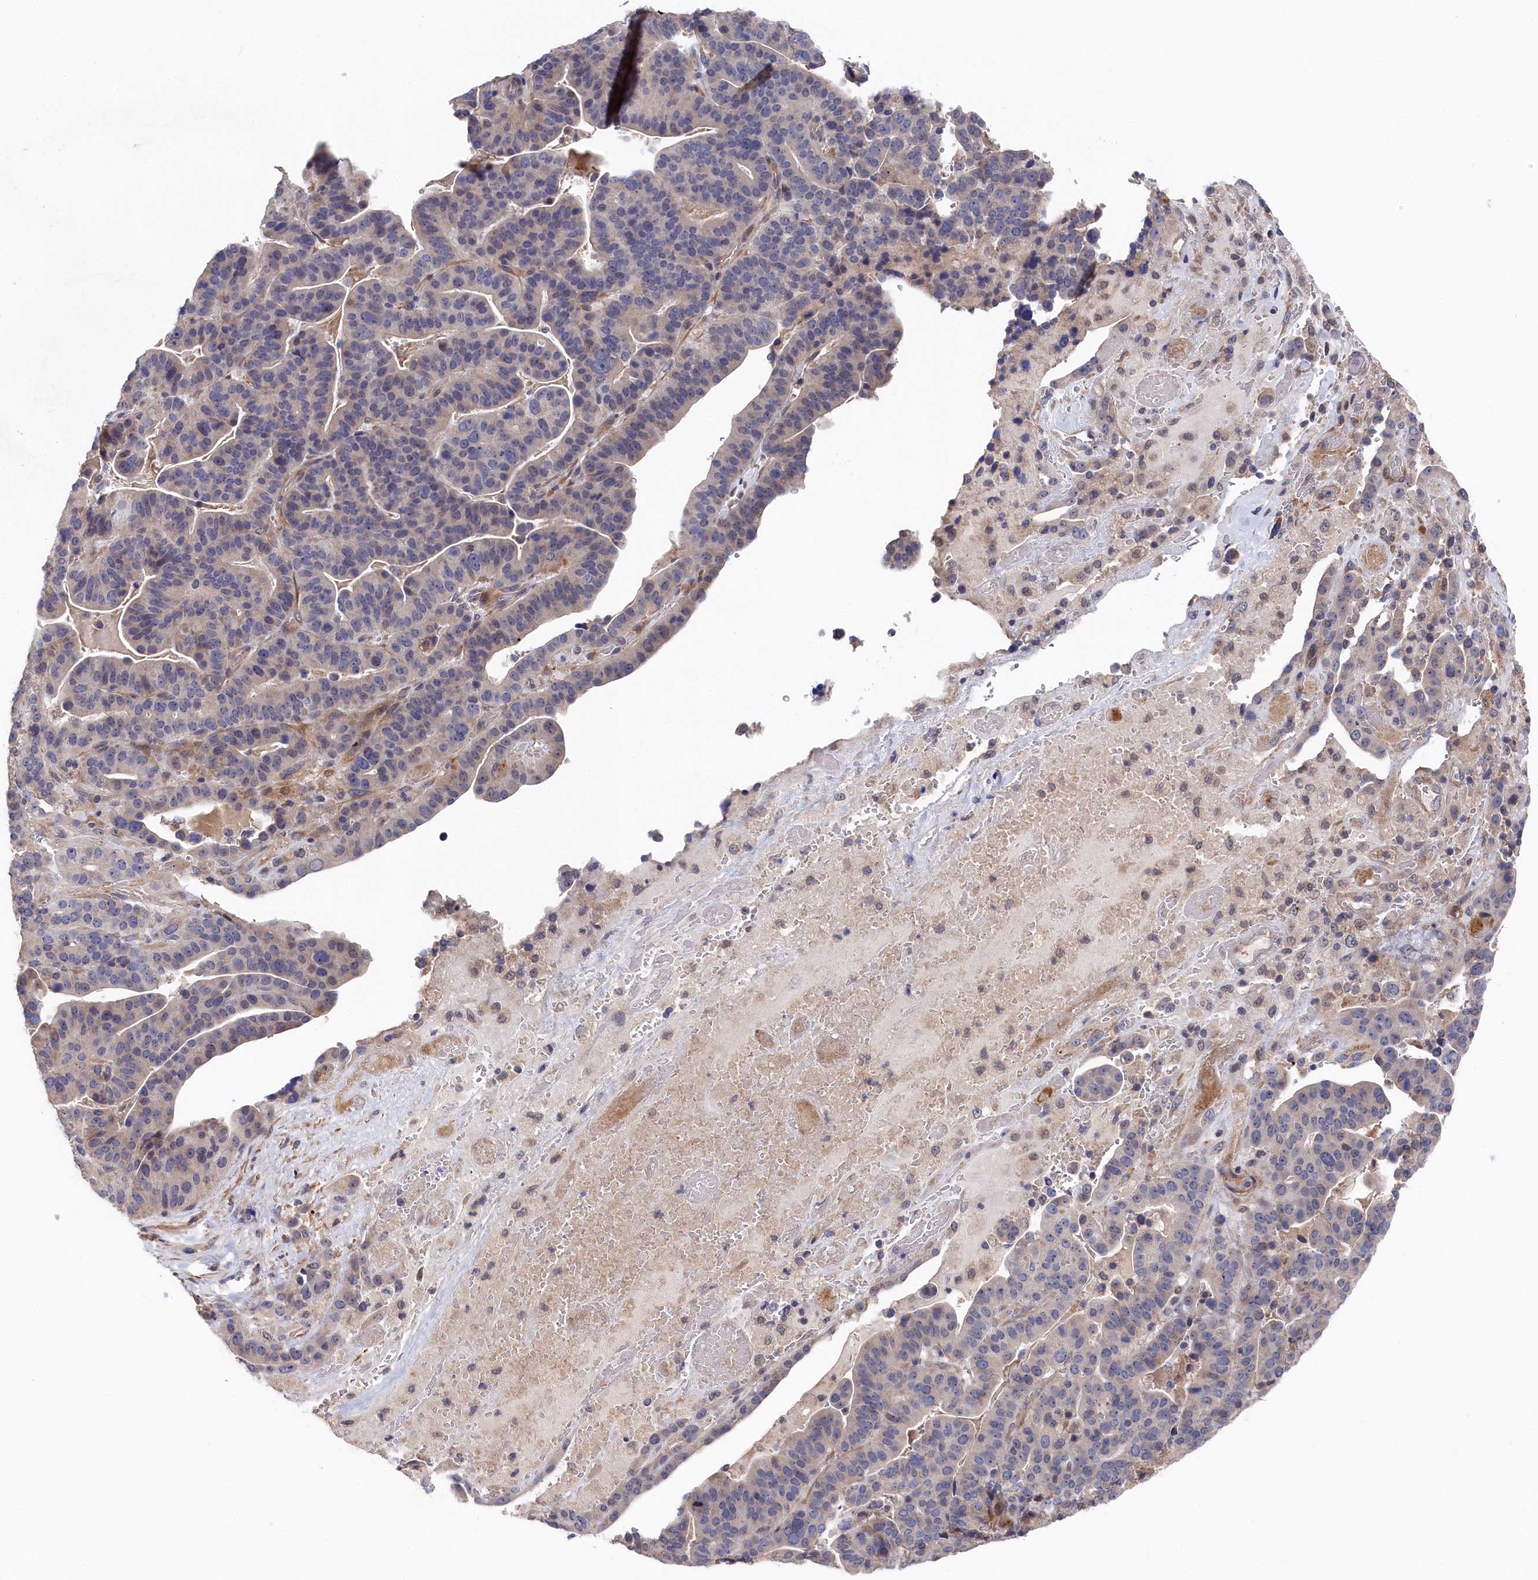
{"staining": {"intensity": "negative", "quantity": "none", "location": "none"}, "tissue": "stomach cancer", "cell_type": "Tumor cells", "image_type": "cancer", "snomed": [{"axis": "morphology", "description": "Adenocarcinoma, NOS"}, {"axis": "topography", "description": "Stomach"}], "caption": "This is an immunohistochemistry (IHC) micrograph of stomach adenocarcinoma. There is no positivity in tumor cells.", "gene": "CYB5D2", "patient": {"sex": "male", "age": 48}}